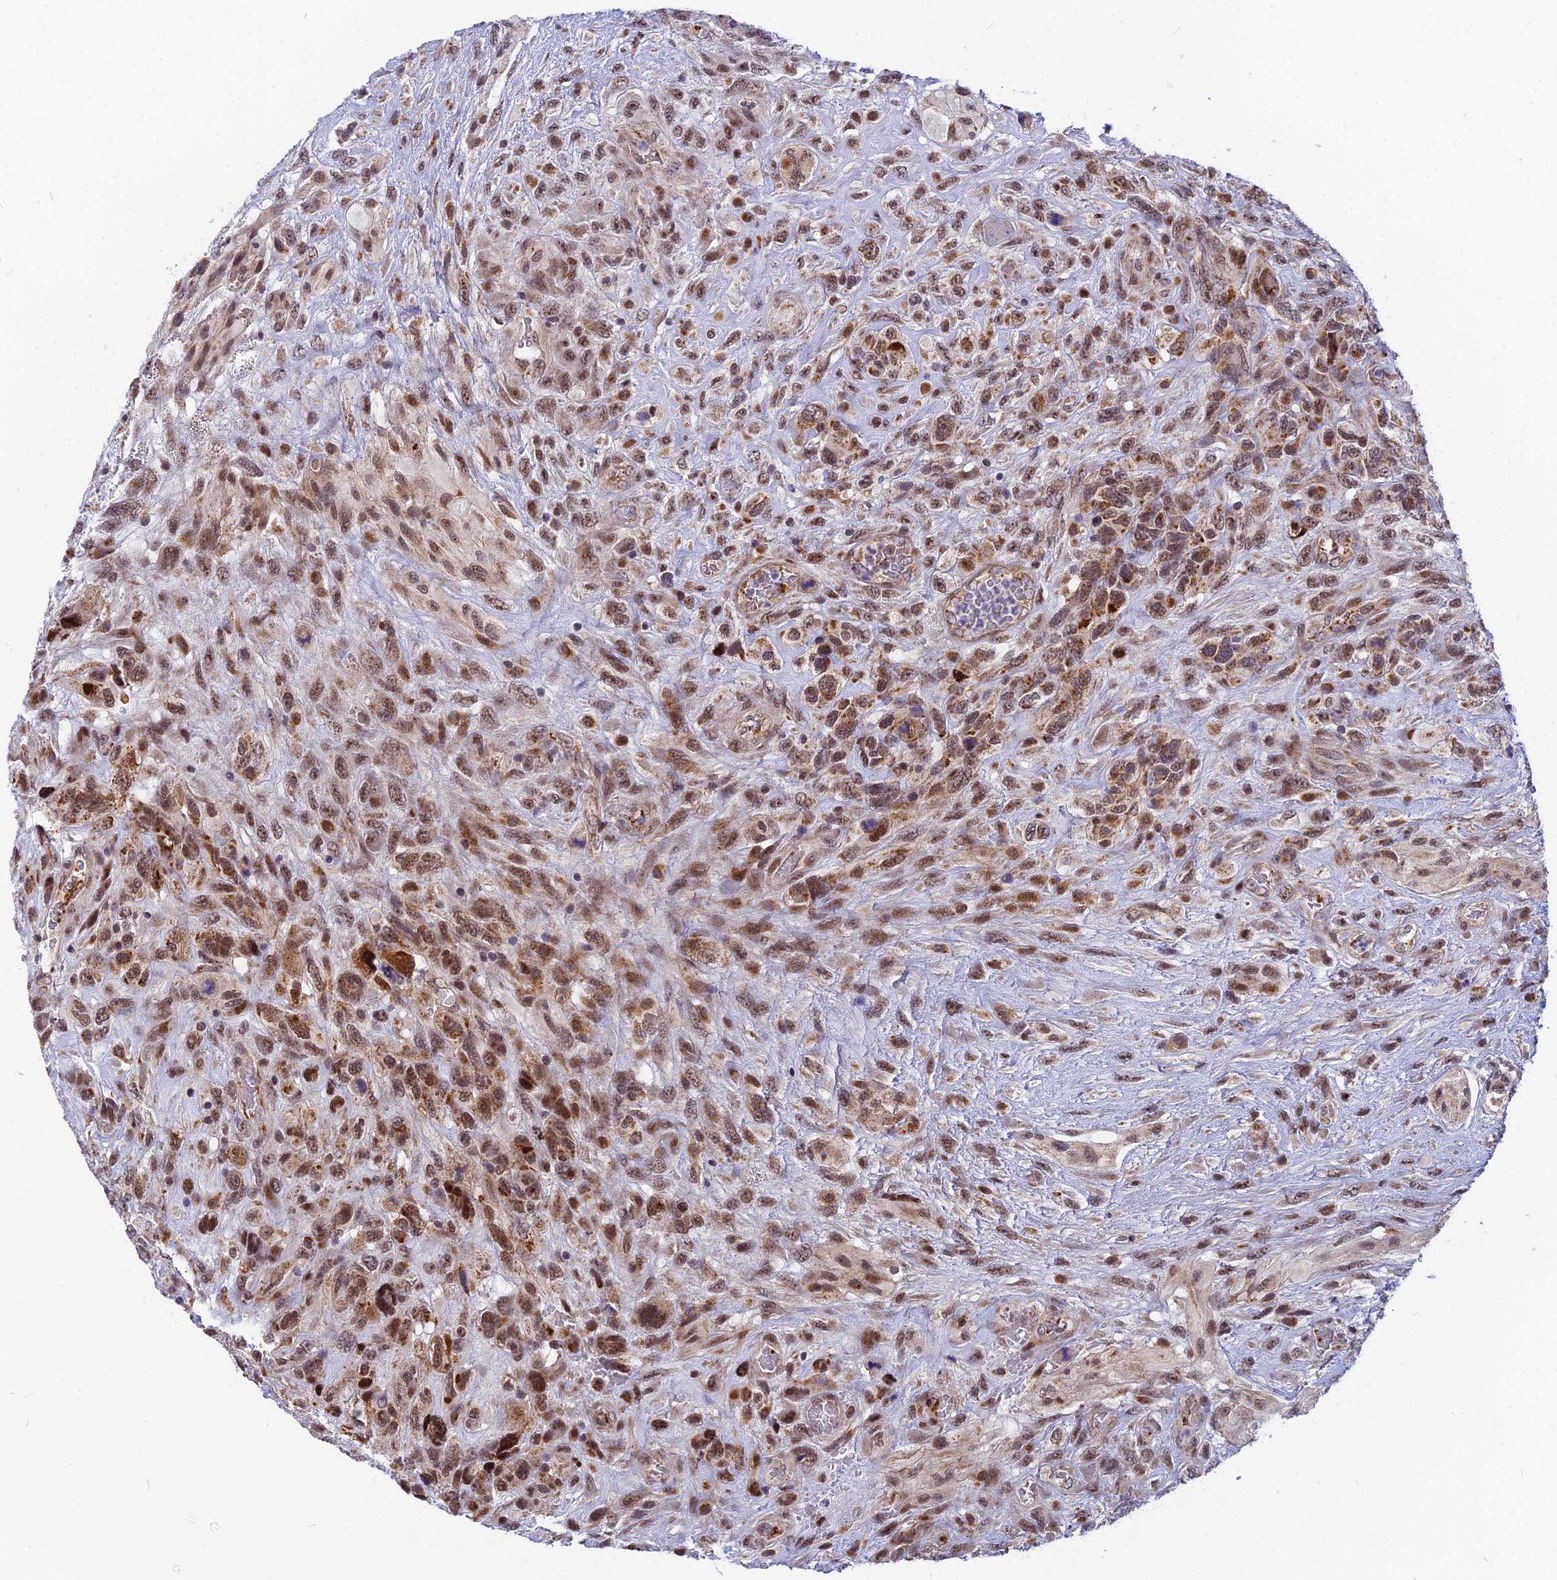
{"staining": {"intensity": "moderate", "quantity": ">75%", "location": "cytoplasmic/membranous,nuclear"}, "tissue": "glioma", "cell_type": "Tumor cells", "image_type": "cancer", "snomed": [{"axis": "morphology", "description": "Glioma, malignant, High grade"}, {"axis": "topography", "description": "Brain"}], "caption": "A medium amount of moderate cytoplasmic/membranous and nuclear positivity is present in approximately >75% of tumor cells in glioma tissue.", "gene": "CMC1", "patient": {"sex": "male", "age": 61}}